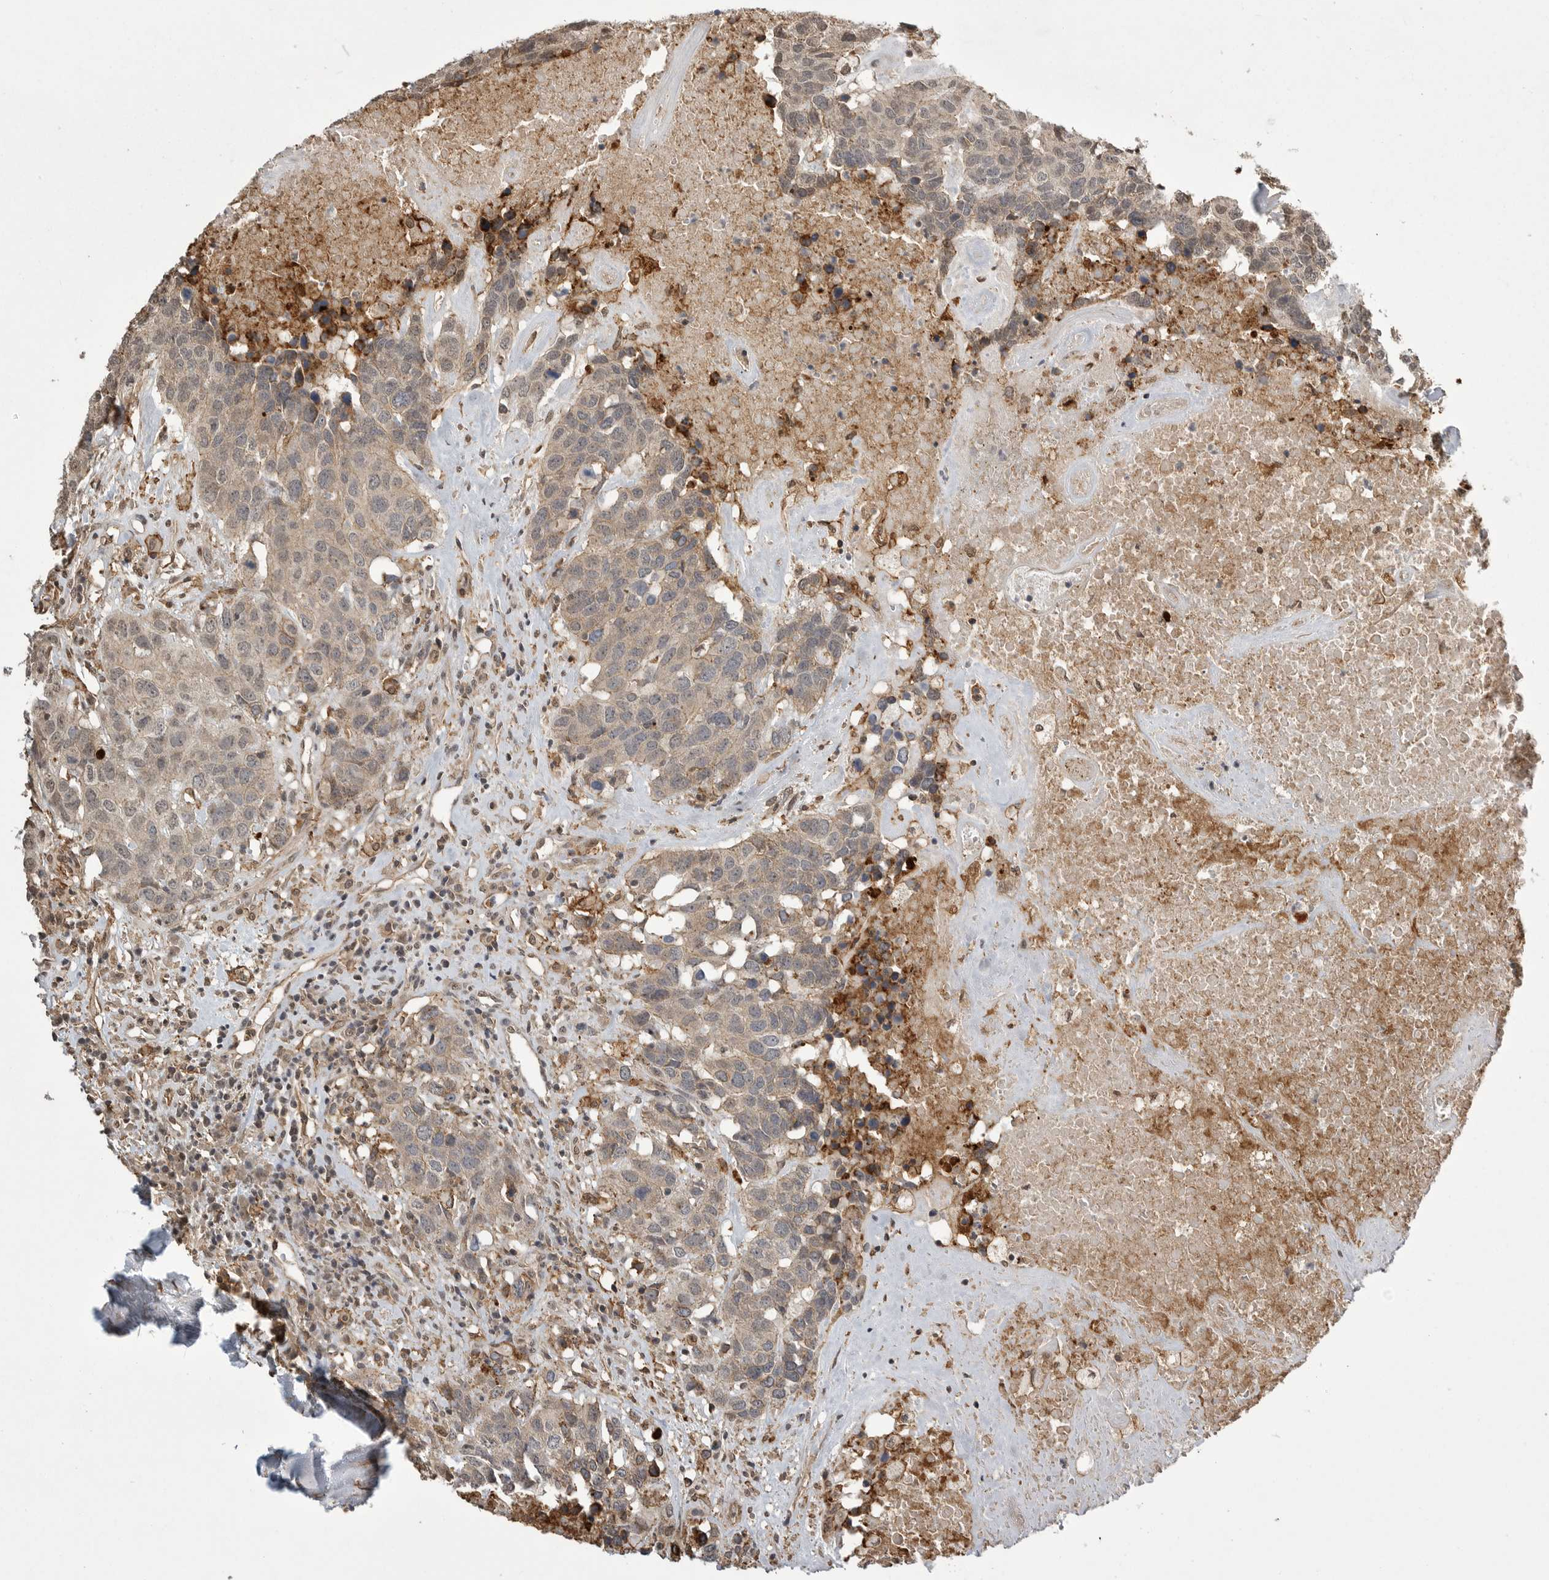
{"staining": {"intensity": "weak", "quantity": "<25%", "location": "cytoplasmic/membranous"}, "tissue": "head and neck cancer", "cell_type": "Tumor cells", "image_type": "cancer", "snomed": [{"axis": "morphology", "description": "Squamous cell carcinoma, NOS"}, {"axis": "topography", "description": "Head-Neck"}], "caption": "Immunohistochemical staining of human head and neck cancer (squamous cell carcinoma) displays no significant positivity in tumor cells.", "gene": "NECTIN1", "patient": {"sex": "male", "age": 66}}